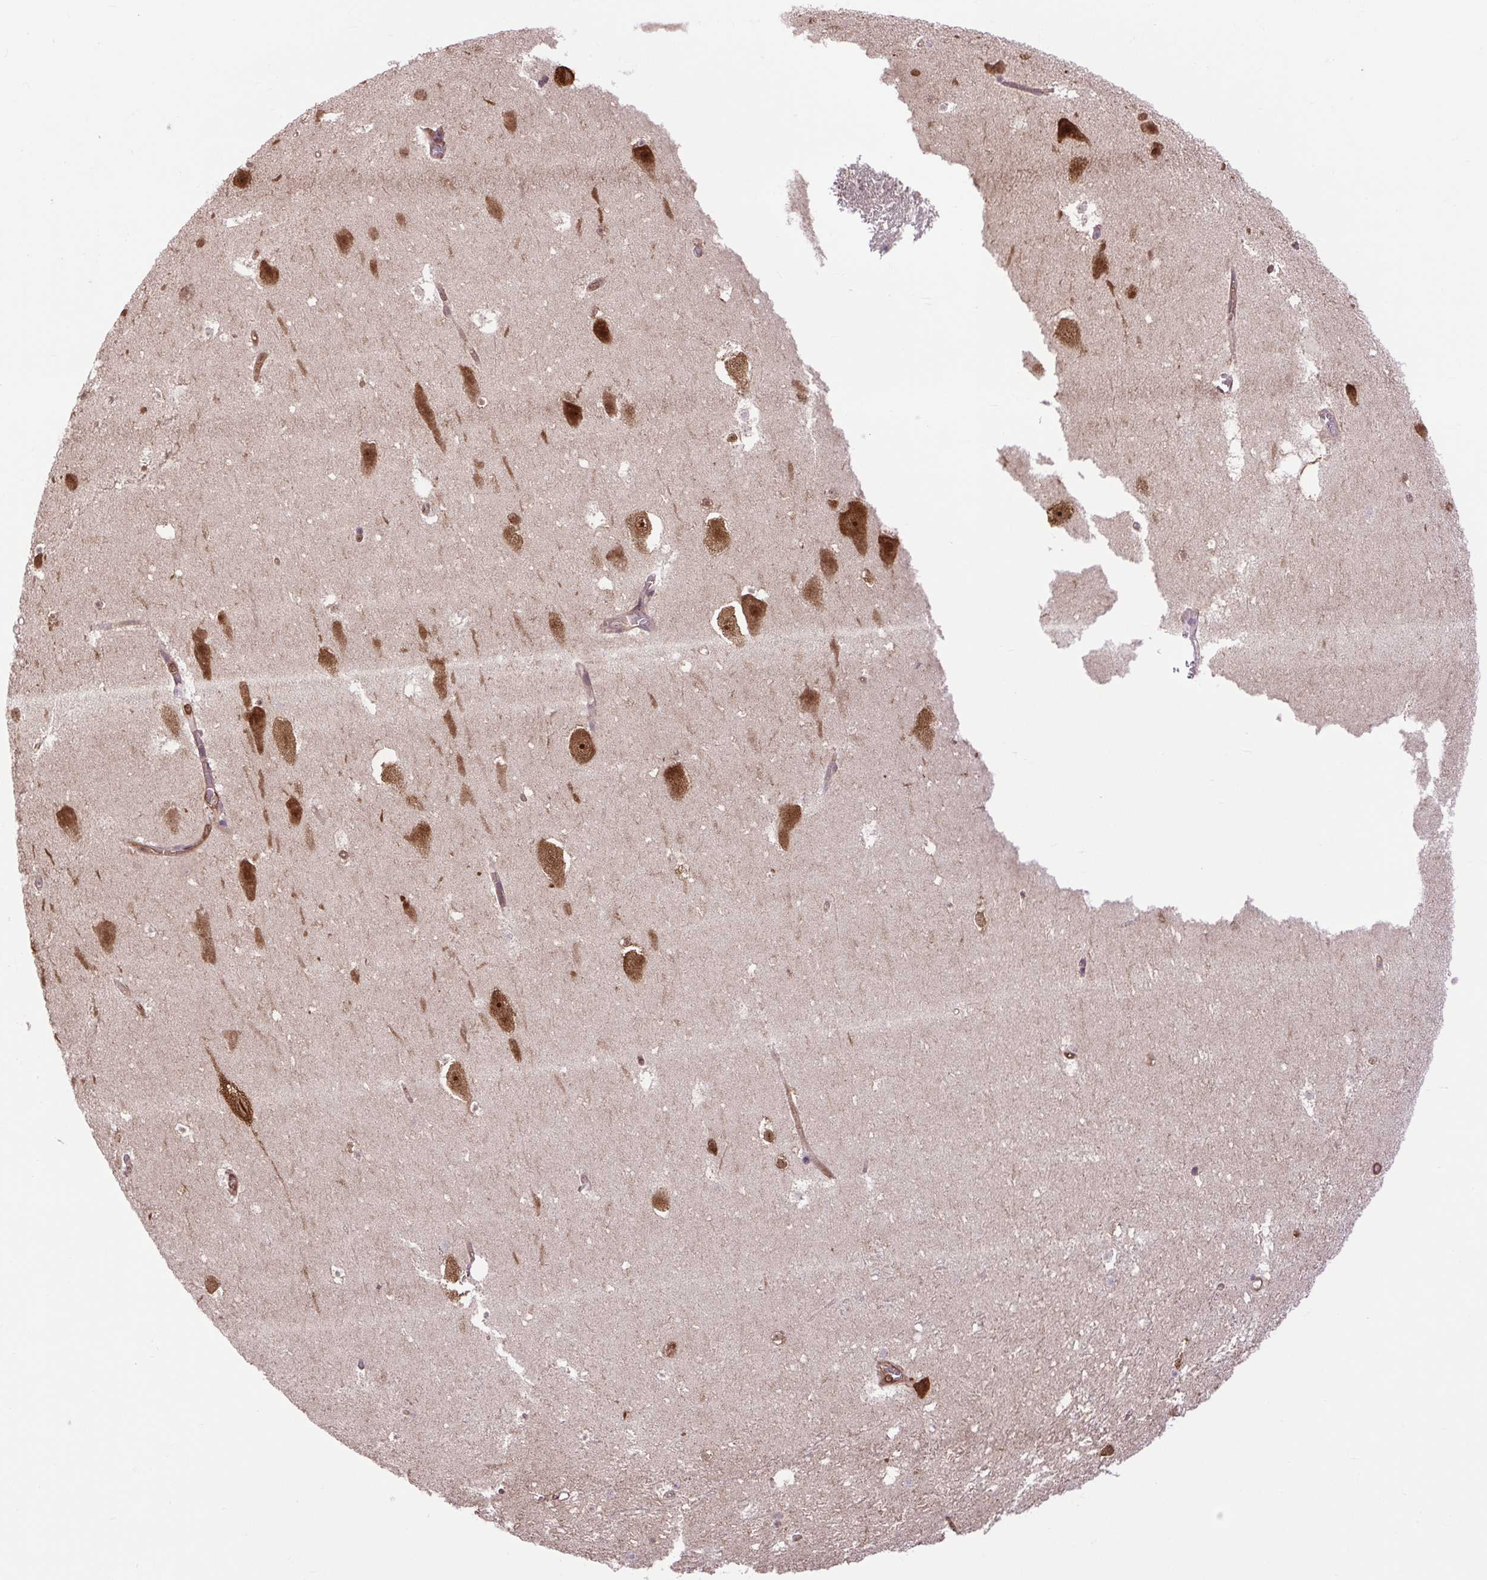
{"staining": {"intensity": "weak", "quantity": "<25%", "location": "cytoplasmic/membranous"}, "tissue": "hippocampus", "cell_type": "Glial cells", "image_type": "normal", "snomed": [{"axis": "morphology", "description": "Normal tissue, NOS"}, {"axis": "topography", "description": "Hippocampus"}], "caption": "Immunohistochemical staining of benign human hippocampus reveals no significant expression in glial cells. (Brightfield microscopy of DAB IHC at high magnification).", "gene": "PLCG1", "patient": {"sex": "female", "age": 42}}